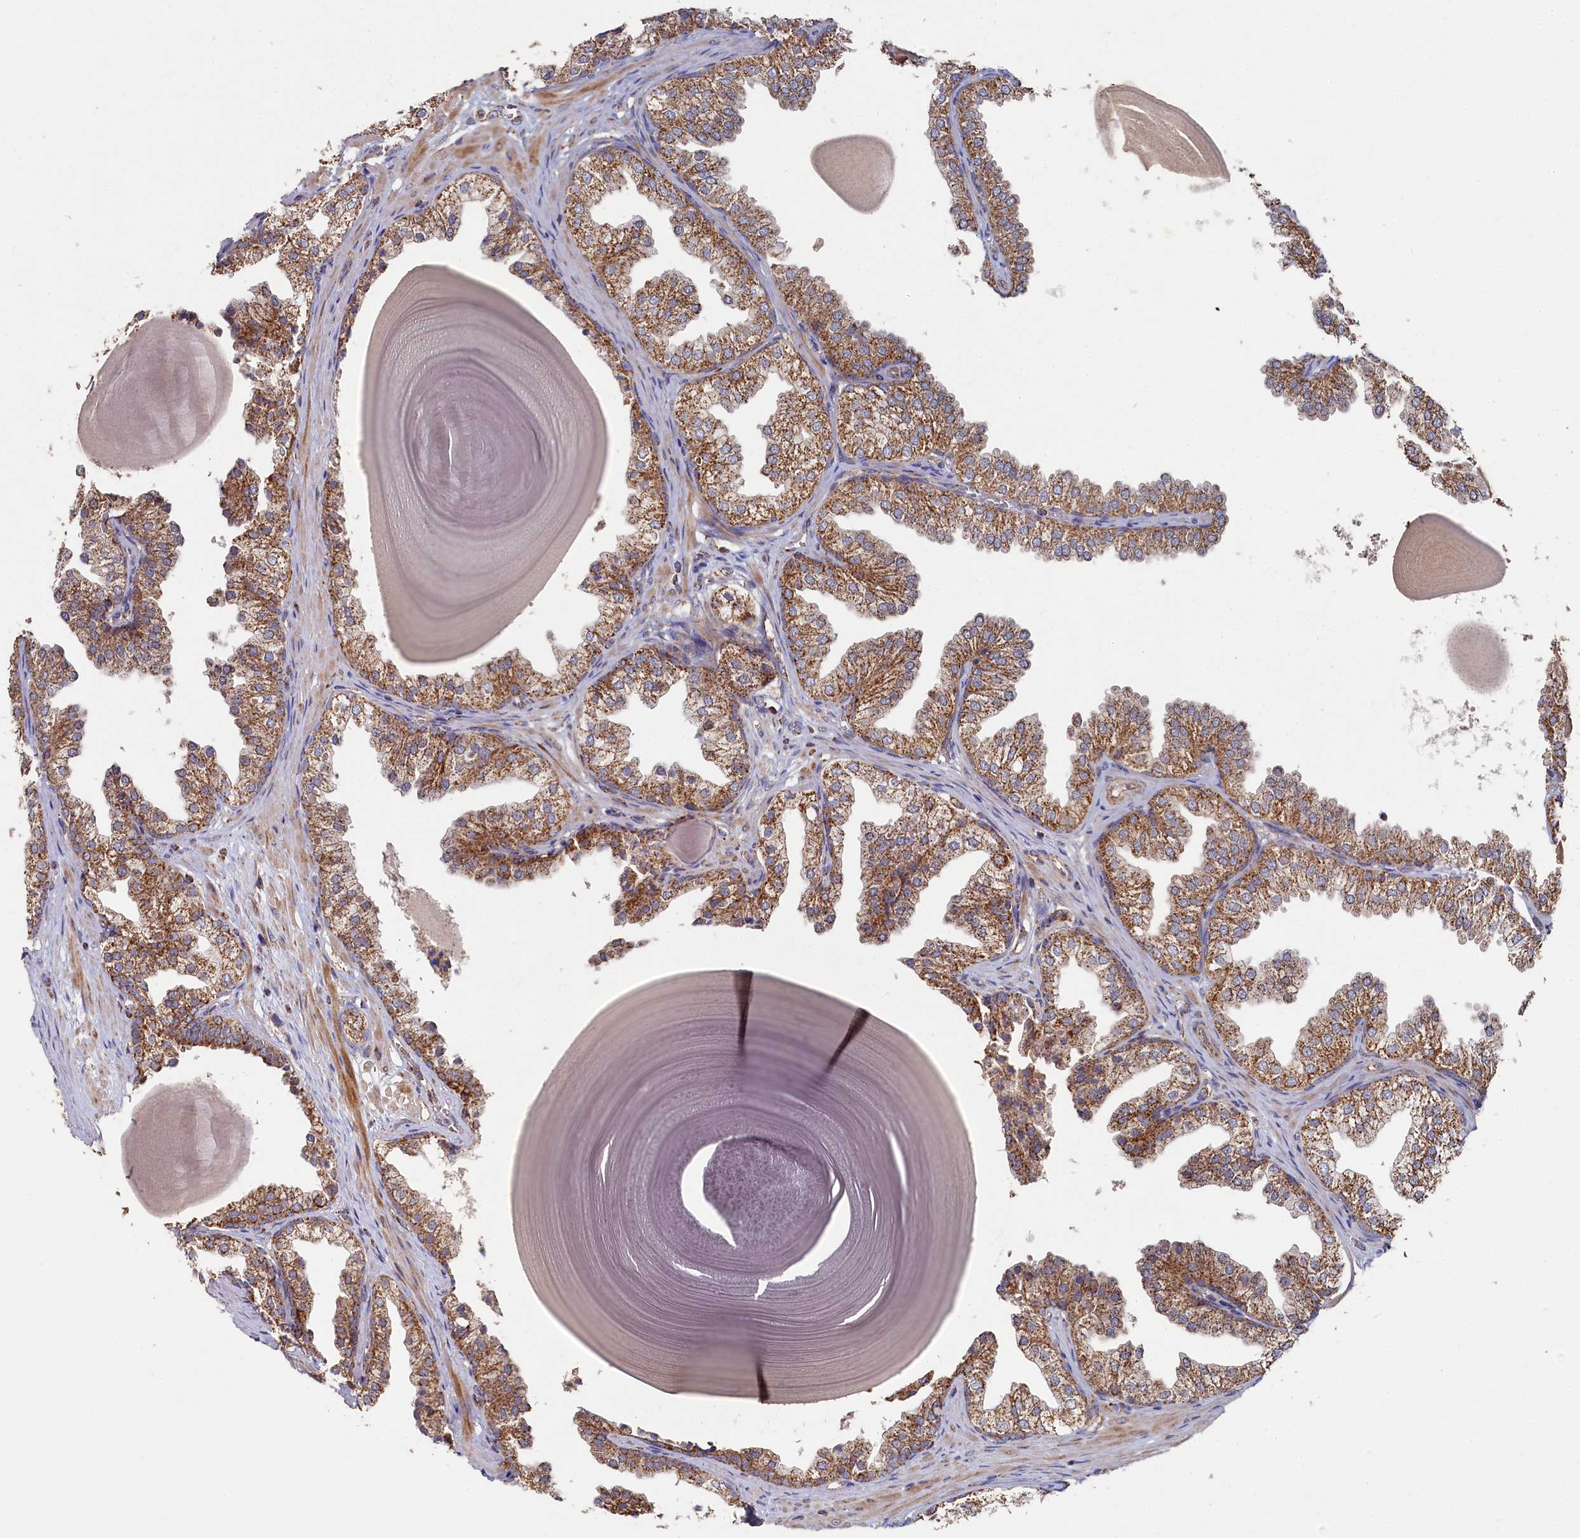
{"staining": {"intensity": "moderate", "quantity": ">75%", "location": "cytoplasmic/membranous"}, "tissue": "prostate", "cell_type": "Glandular cells", "image_type": "normal", "snomed": [{"axis": "morphology", "description": "Normal tissue, NOS"}, {"axis": "topography", "description": "Prostate"}], "caption": "Prostate was stained to show a protein in brown. There is medium levels of moderate cytoplasmic/membranous positivity in about >75% of glandular cells.", "gene": "HAUS2", "patient": {"sex": "male", "age": 48}}